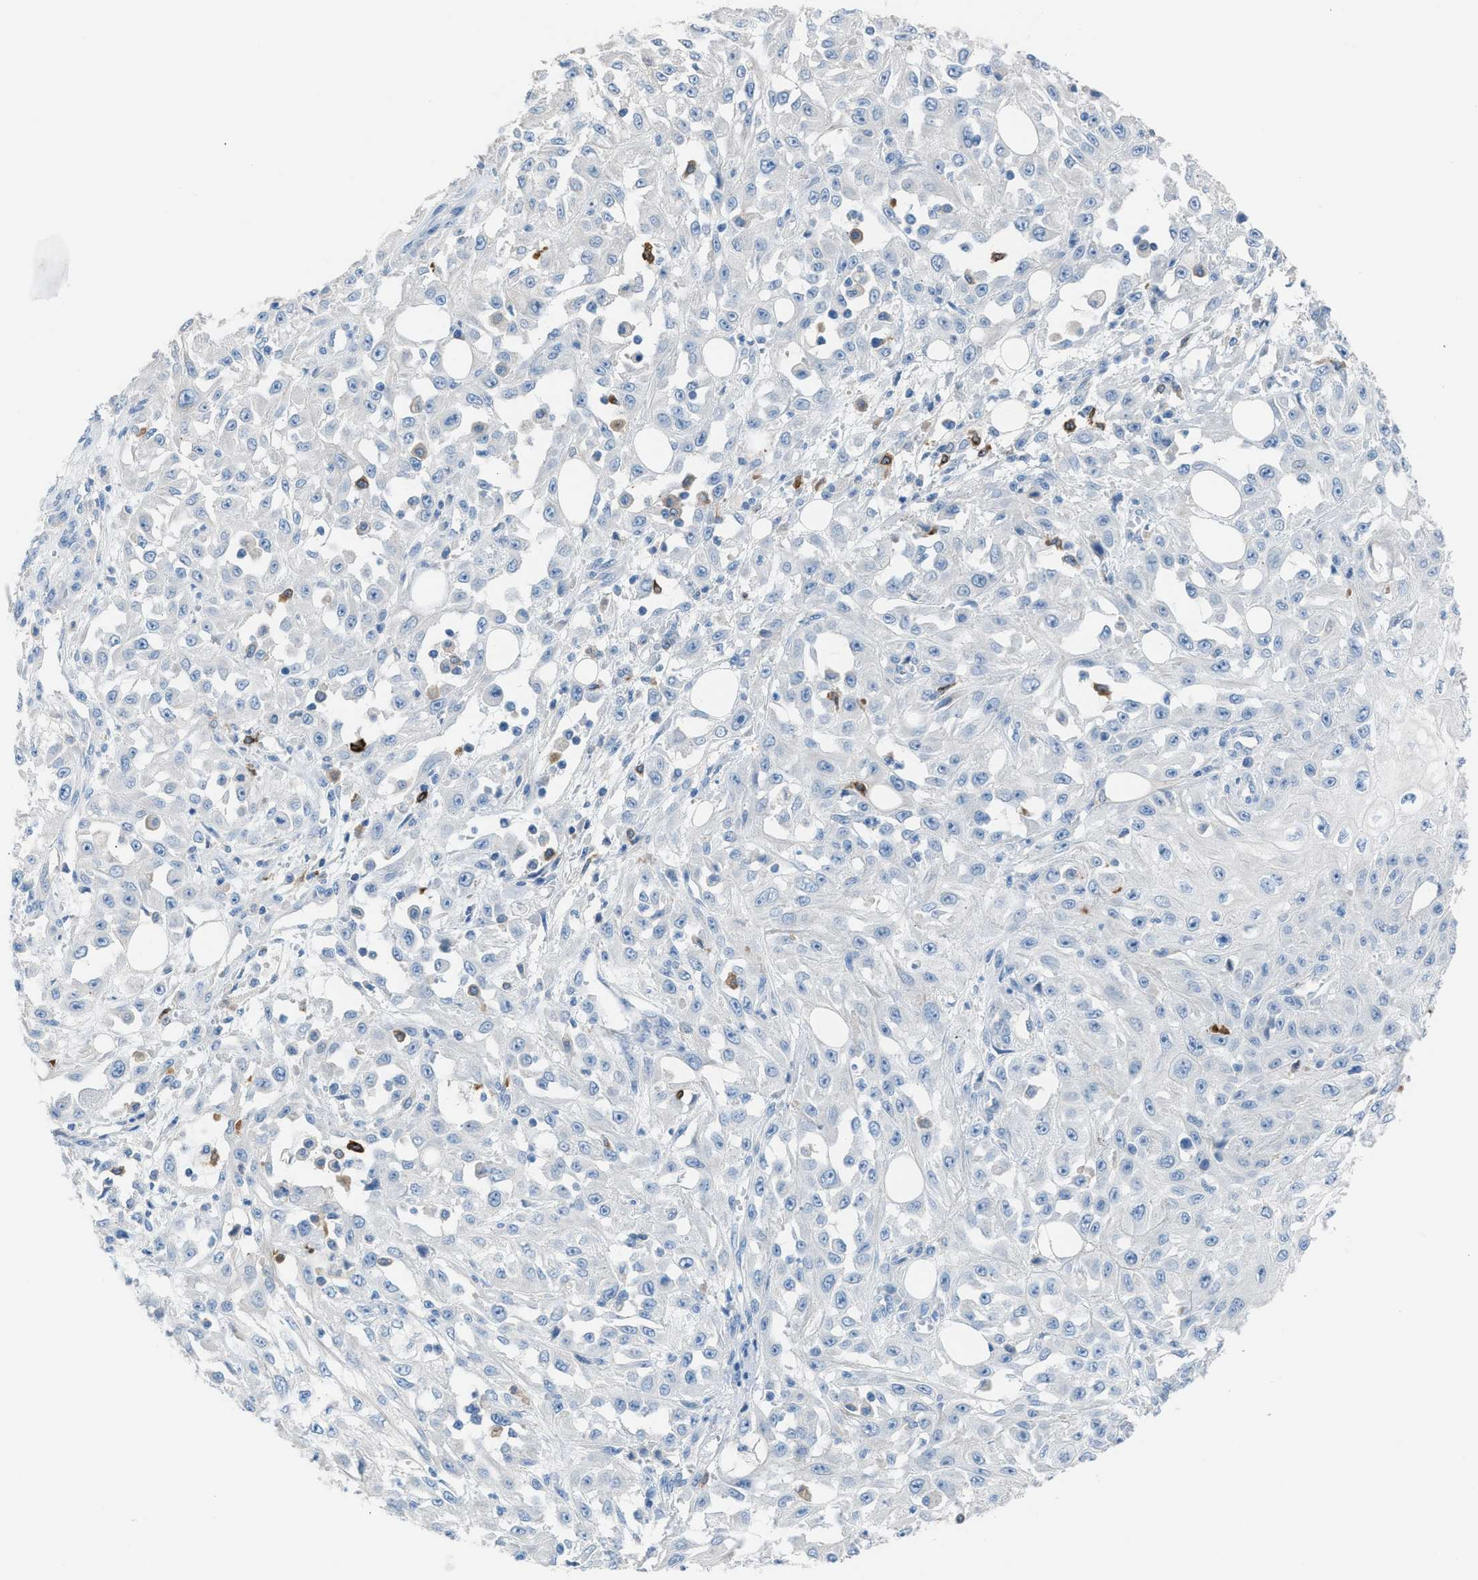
{"staining": {"intensity": "negative", "quantity": "none", "location": "none"}, "tissue": "skin cancer", "cell_type": "Tumor cells", "image_type": "cancer", "snomed": [{"axis": "morphology", "description": "Squamous cell carcinoma, NOS"}, {"axis": "morphology", "description": "Squamous cell carcinoma, metastatic, NOS"}, {"axis": "topography", "description": "Skin"}, {"axis": "topography", "description": "Lymph node"}], "caption": "Immunohistochemistry of human metastatic squamous cell carcinoma (skin) reveals no staining in tumor cells. The staining was performed using DAB (3,3'-diaminobenzidine) to visualize the protein expression in brown, while the nuclei were stained in blue with hematoxylin (Magnification: 20x).", "gene": "CLEC10A", "patient": {"sex": "male", "age": 75}}